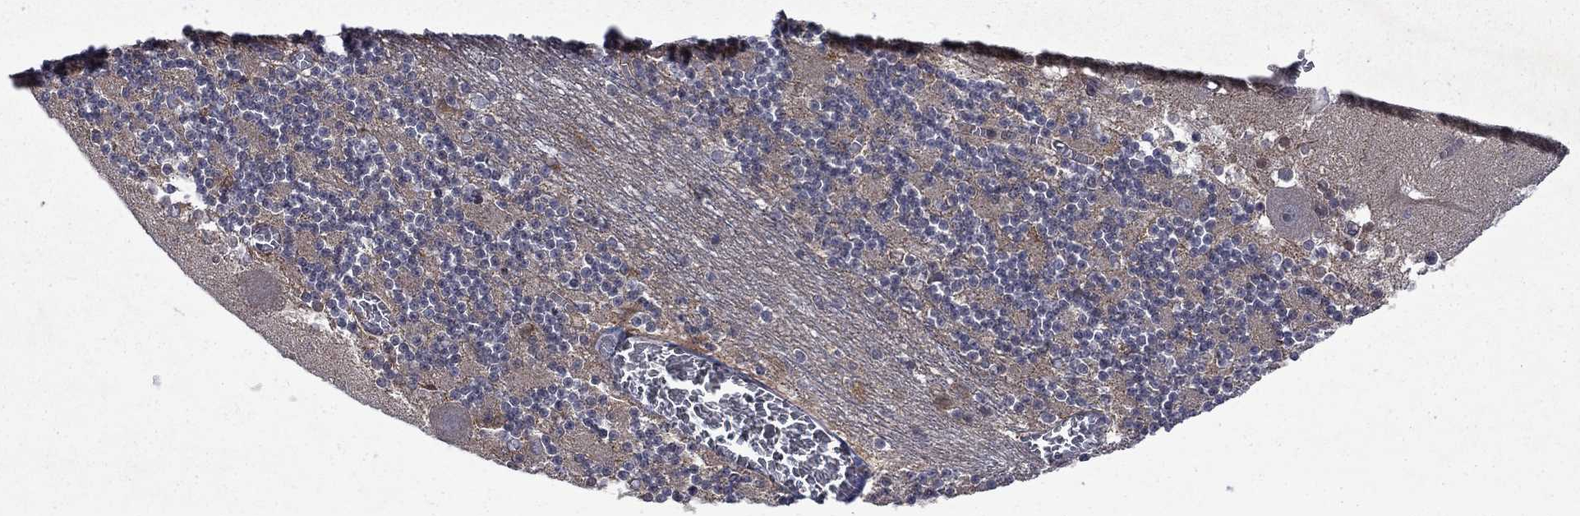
{"staining": {"intensity": "negative", "quantity": "none", "location": "none"}, "tissue": "cerebellum", "cell_type": "Cells in granular layer", "image_type": "normal", "snomed": [{"axis": "morphology", "description": "Normal tissue, NOS"}, {"axis": "topography", "description": "Cerebellum"}], "caption": "High magnification brightfield microscopy of normal cerebellum stained with DAB (brown) and counterstained with hematoxylin (blue): cells in granular layer show no significant staining.", "gene": "TMEM33", "patient": {"sex": "female", "age": 28}}